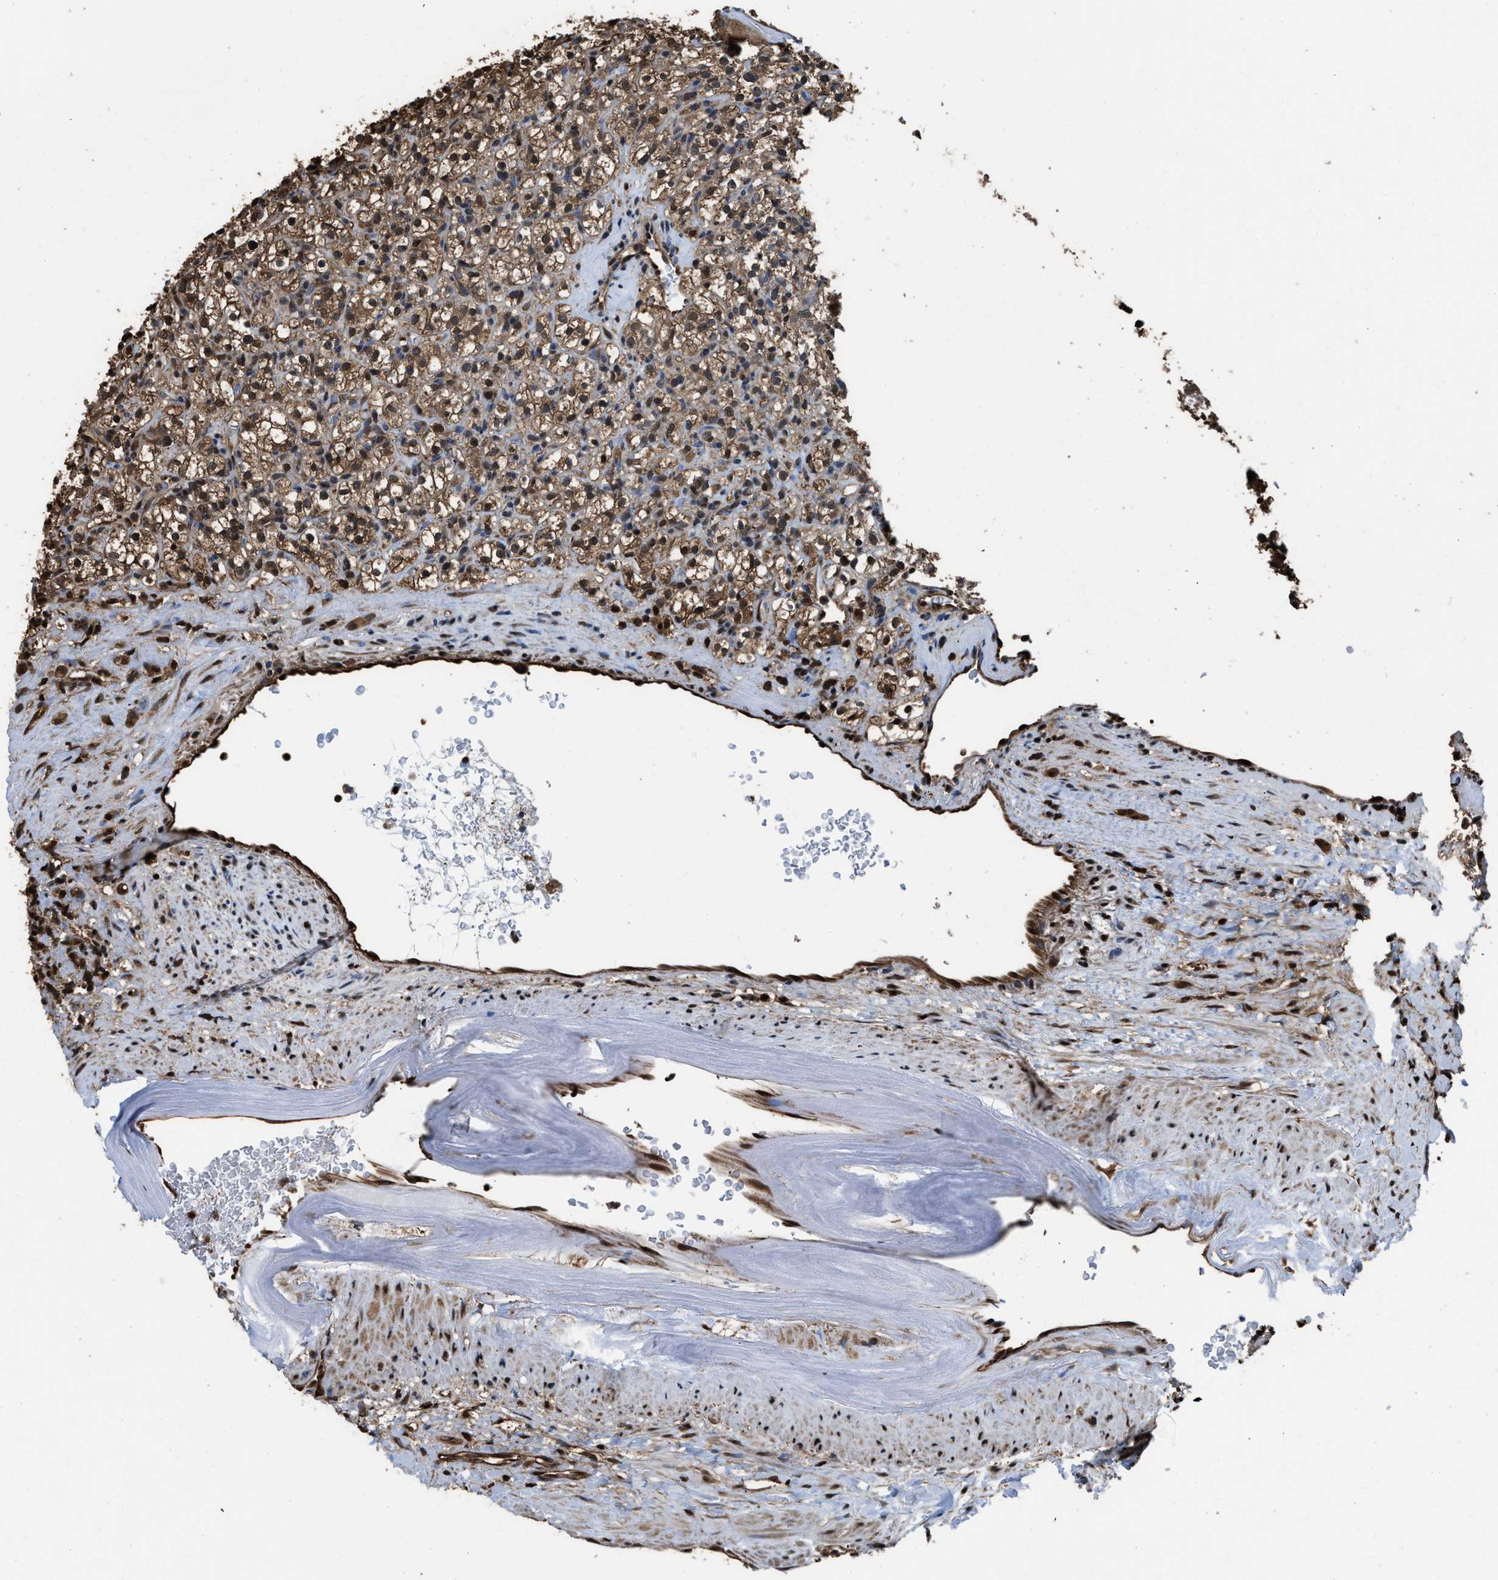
{"staining": {"intensity": "moderate", "quantity": ">75%", "location": "cytoplasmic/membranous,nuclear"}, "tissue": "renal cancer", "cell_type": "Tumor cells", "image_type": "cancer", "snomed": [{"axis": "morphology", "description": "Normal tissue, NOS"}, {"axis": "morphology", "description": "Adenocarcinoma, NOS"}, {"axis": "topography", "description": "Kidney"}], "caption": "Immunohistochemical staining of renal cancer demonstrates medium levels of moderate cytoplasmic/membranous and nuclear expression in approximately >75% of tumor cells.", "gene": "FNTA", "patient": {"sex": "female", "age": 72}}